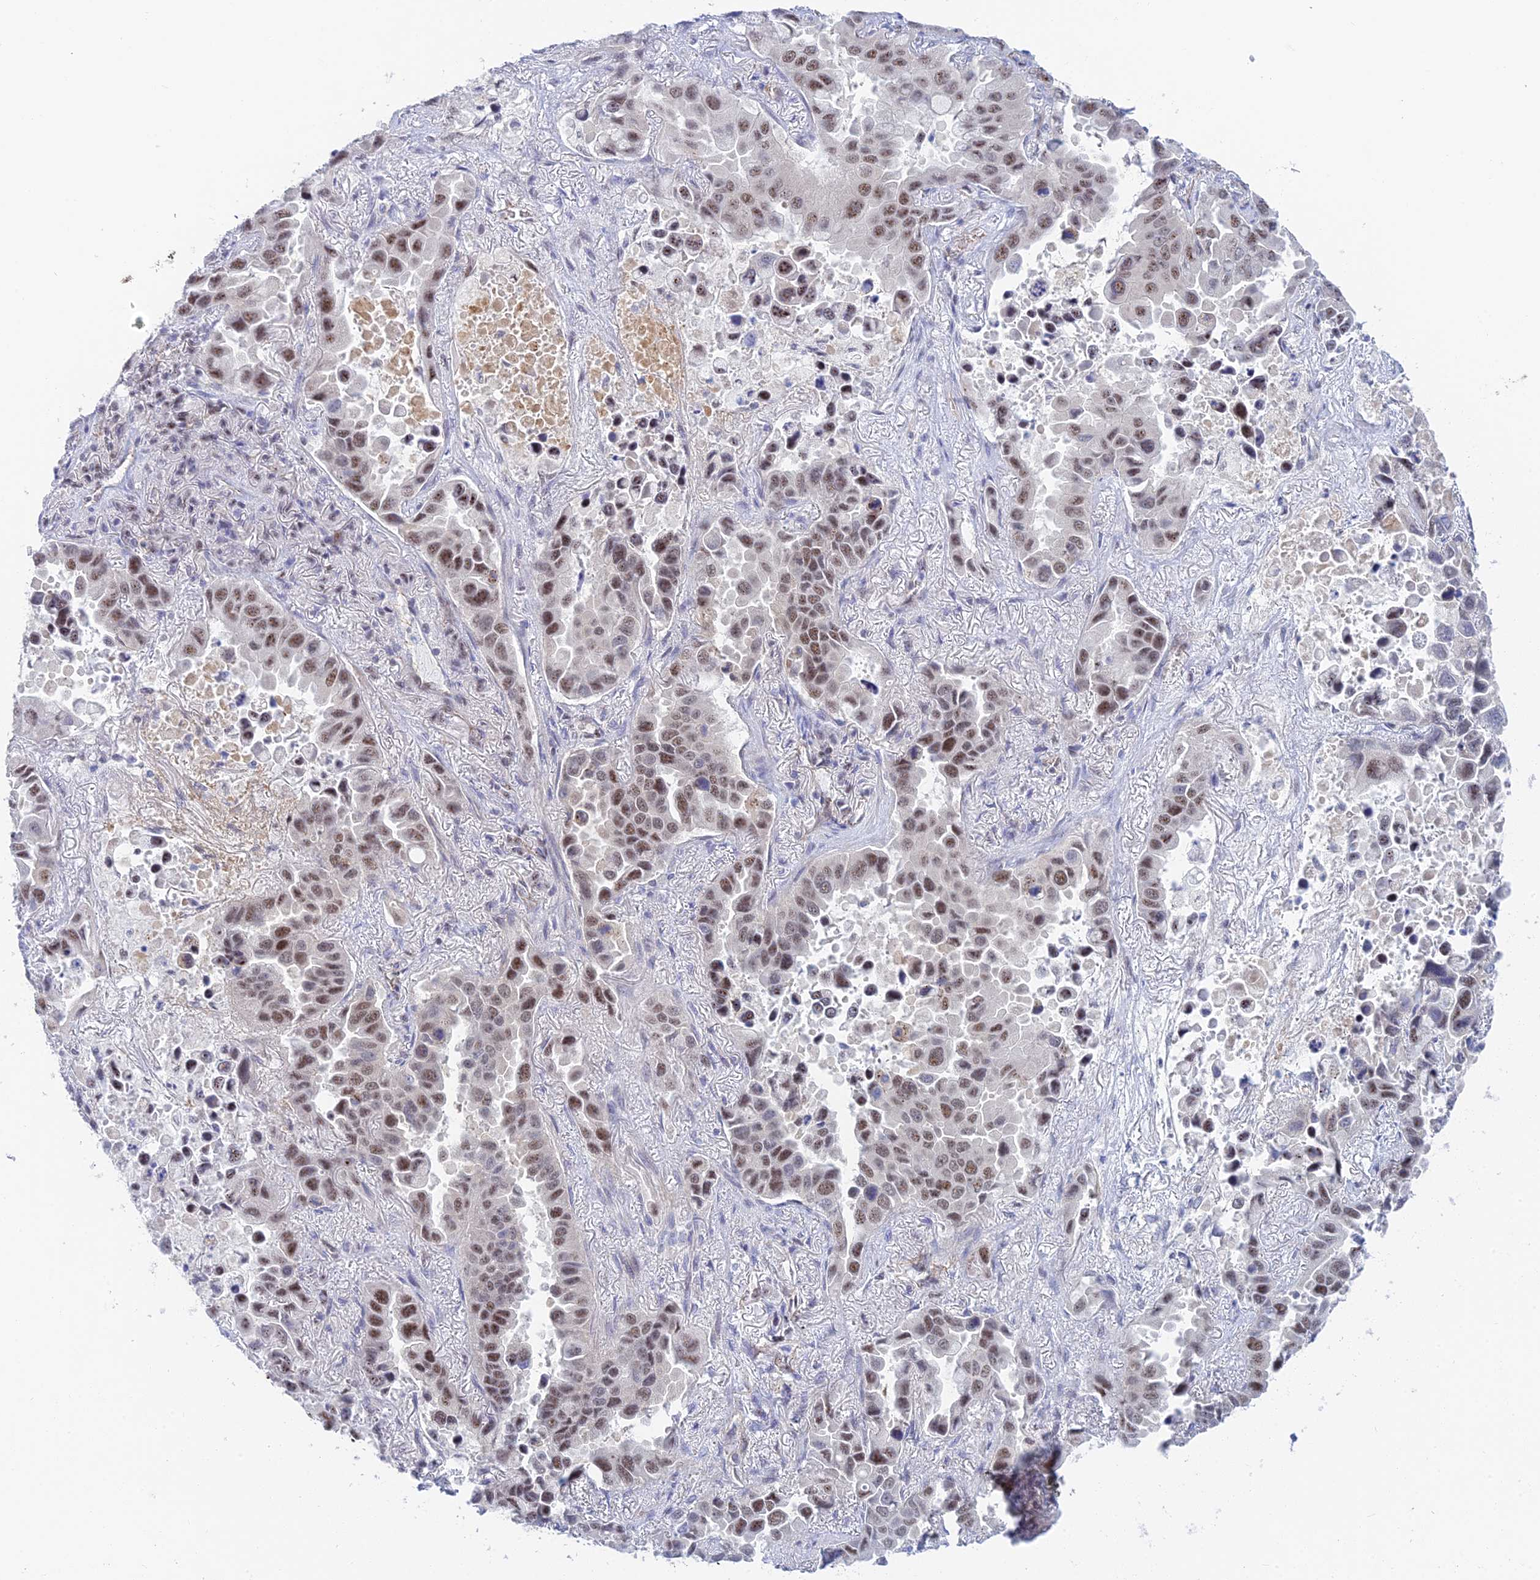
{"staining": {"intensity": "moderate", "quantity": ">75%", "location": "nuclear"}, "tissue": "lung cancer", "cell_type": "Tumor cells", "image_type": "cancer", "snomed": [{"axis": "morphology", "description": "Adenocarcinoma, NOS"}, {"axis": "topography", "description": "Lung"}], "caption": "Human lung cancer (adenocarcinoma) stained for a protein (brown) shows moderate nuclear positive positivity in approximately >75% of tumor cells.", "gene": "CFAP92", "patient": {"sex": "male", "age": 64}}